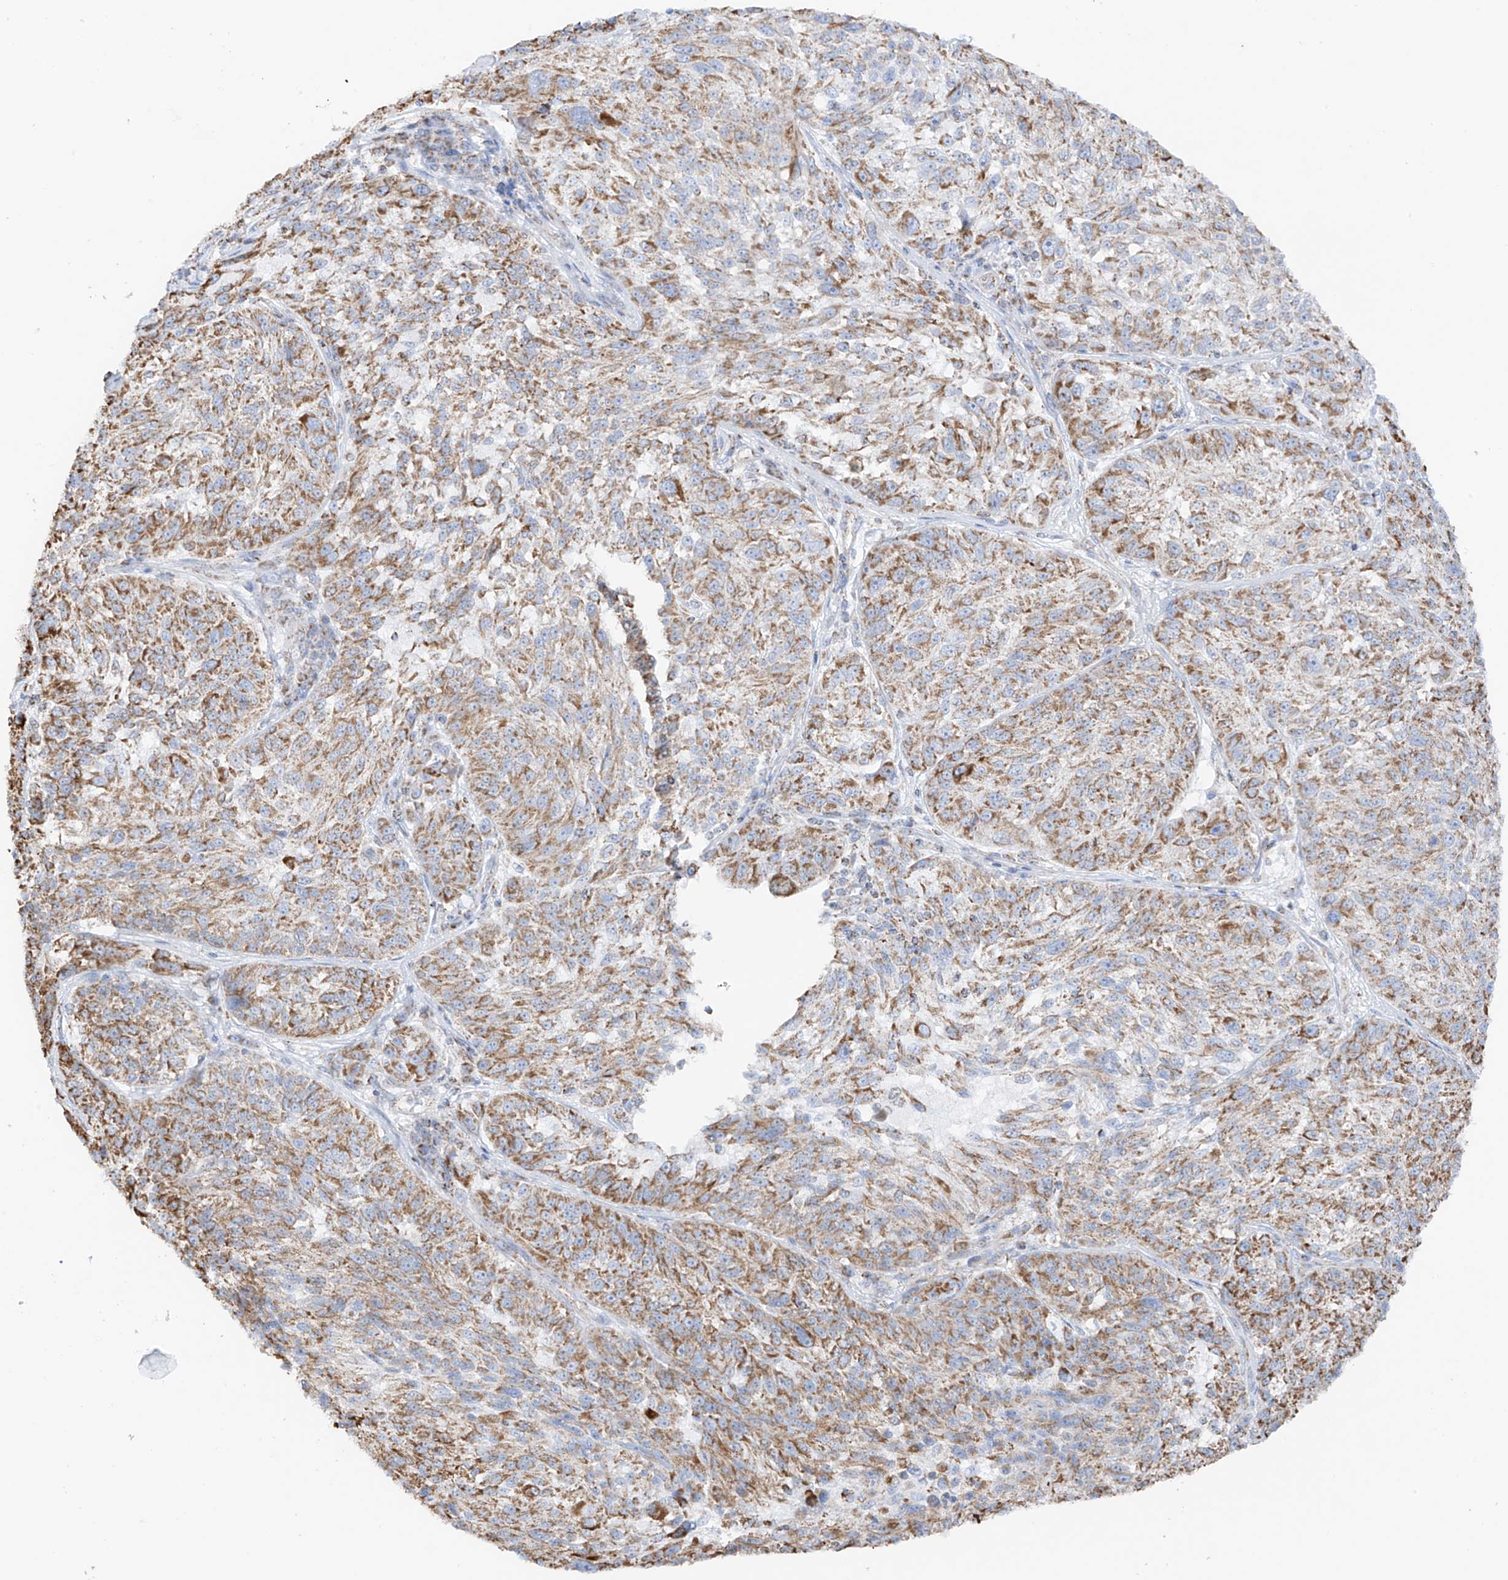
{"staining": {"intensity": "moderate", "quantity": ">75%", "location": "cytoplasmic/membranous"}, "tissue": "melanoma", "cell_type": "Tumor cells", "image_type": "cancer", "snomed": [{"axis": "morphology", "description": "Malignant melanoma, NOS"}, {"axis": "topography", "description": "Skin"}], "caption": "IHC of human malignant melanoma reveals medium levels of moderate cytoplasmic/membranous positivity in about >75% of tumor cells. The protein of interest is shown in brown color, while the nuclei are stained blue.", "gene": "XKR3", "patient": {"sex": "male", "age": 53}}